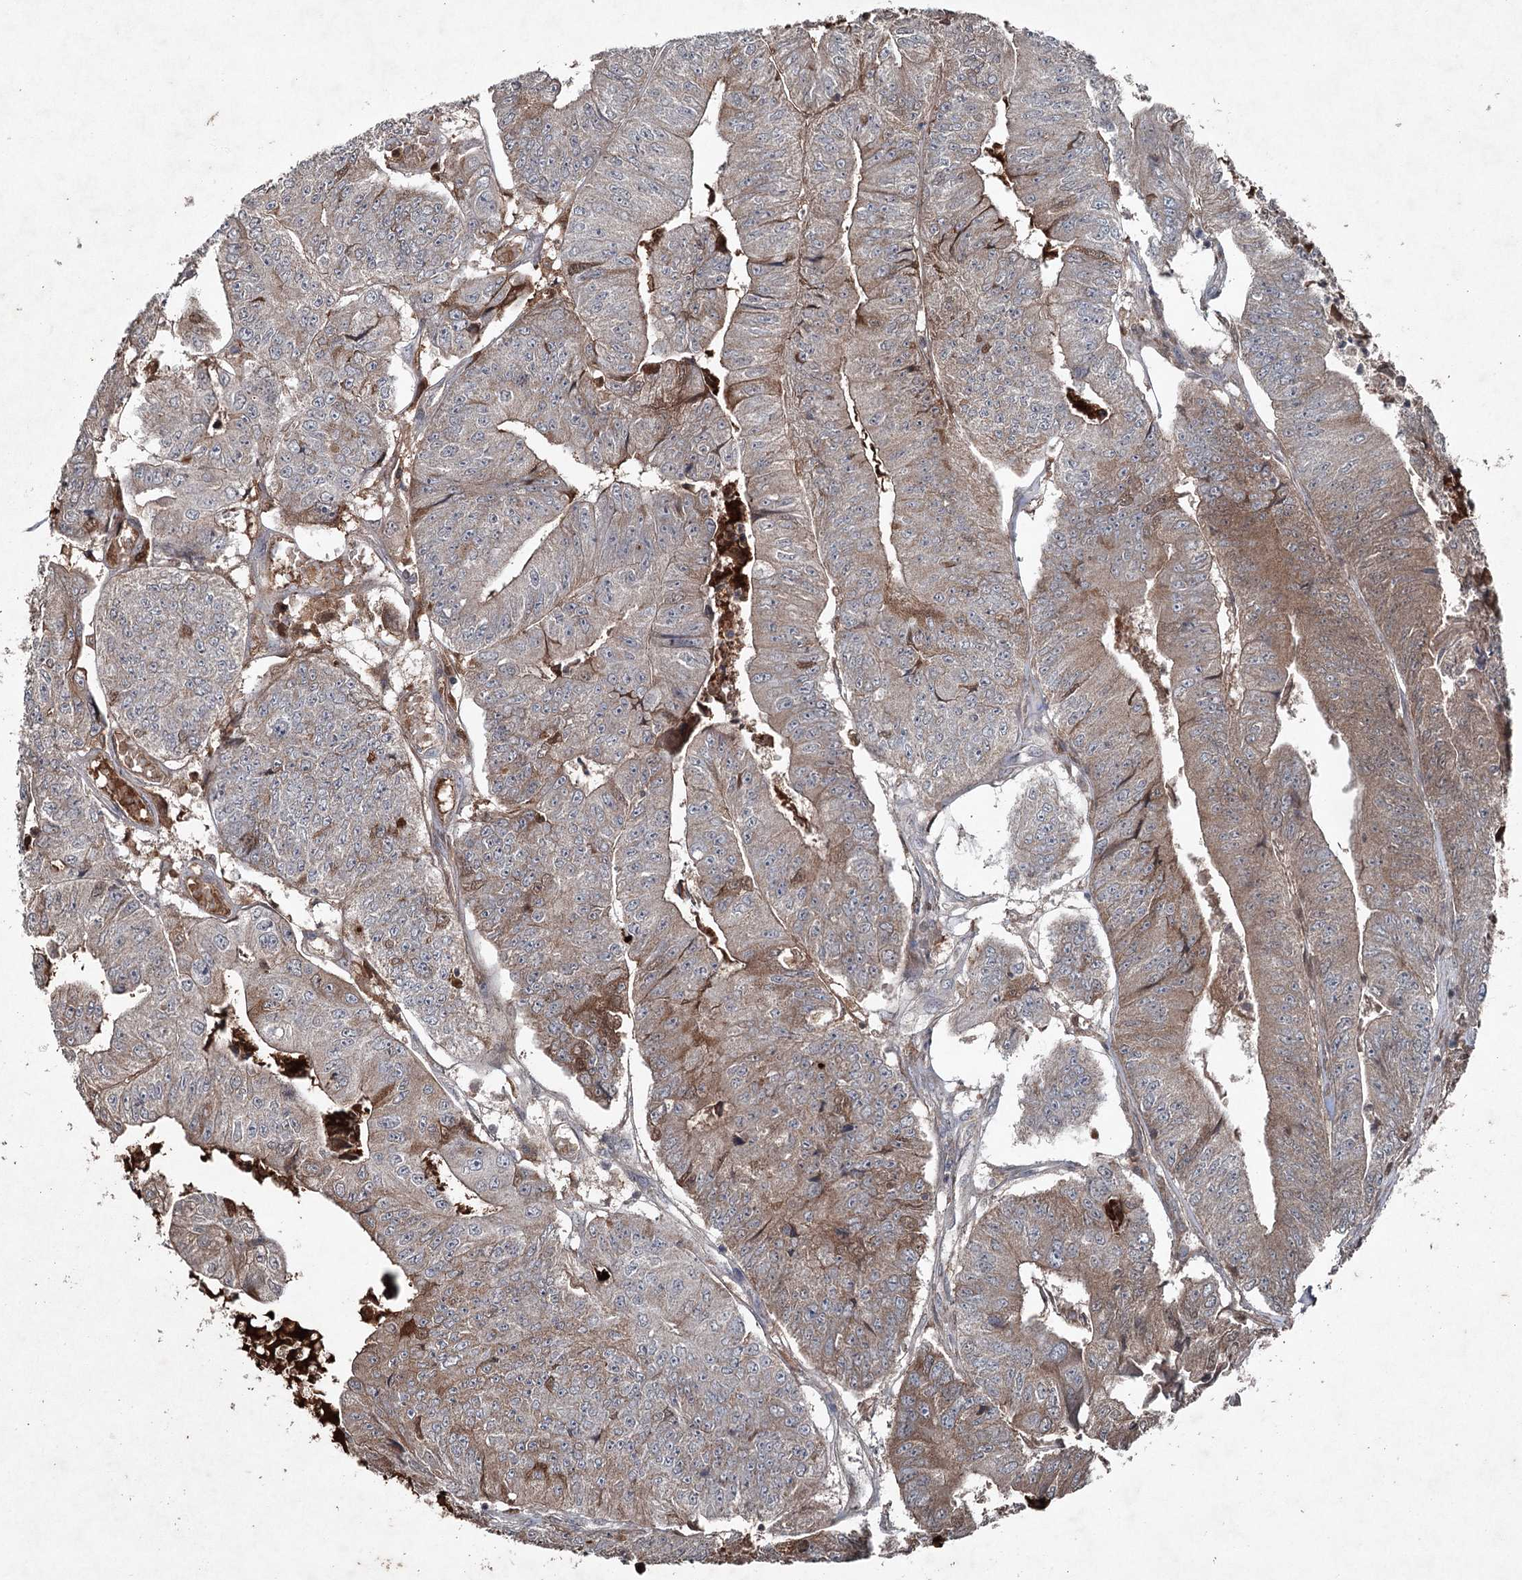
{"staining": {"intensity": "moderate", "quantity": "<25%", "location": "cytoplasmic/membranous"}, "tissue": "colorectal cancer", "cell_type": "Tumor cells", "image_type": "cancer", "snomed": [{"axis": "morphology", "description": "Adenocarcinoma, NOS"}, {"axis": "topography", "description": "Colon"}], "caption": "Immunohistochemical staining of human adenocarcinoma (colorectal) reveals low levels of moderate cytoplasmic/membranous staining in approximately <25% of tumor cells.", "gene": "PGLYRP2", "patient": {"sex": "female", "age": 67}}